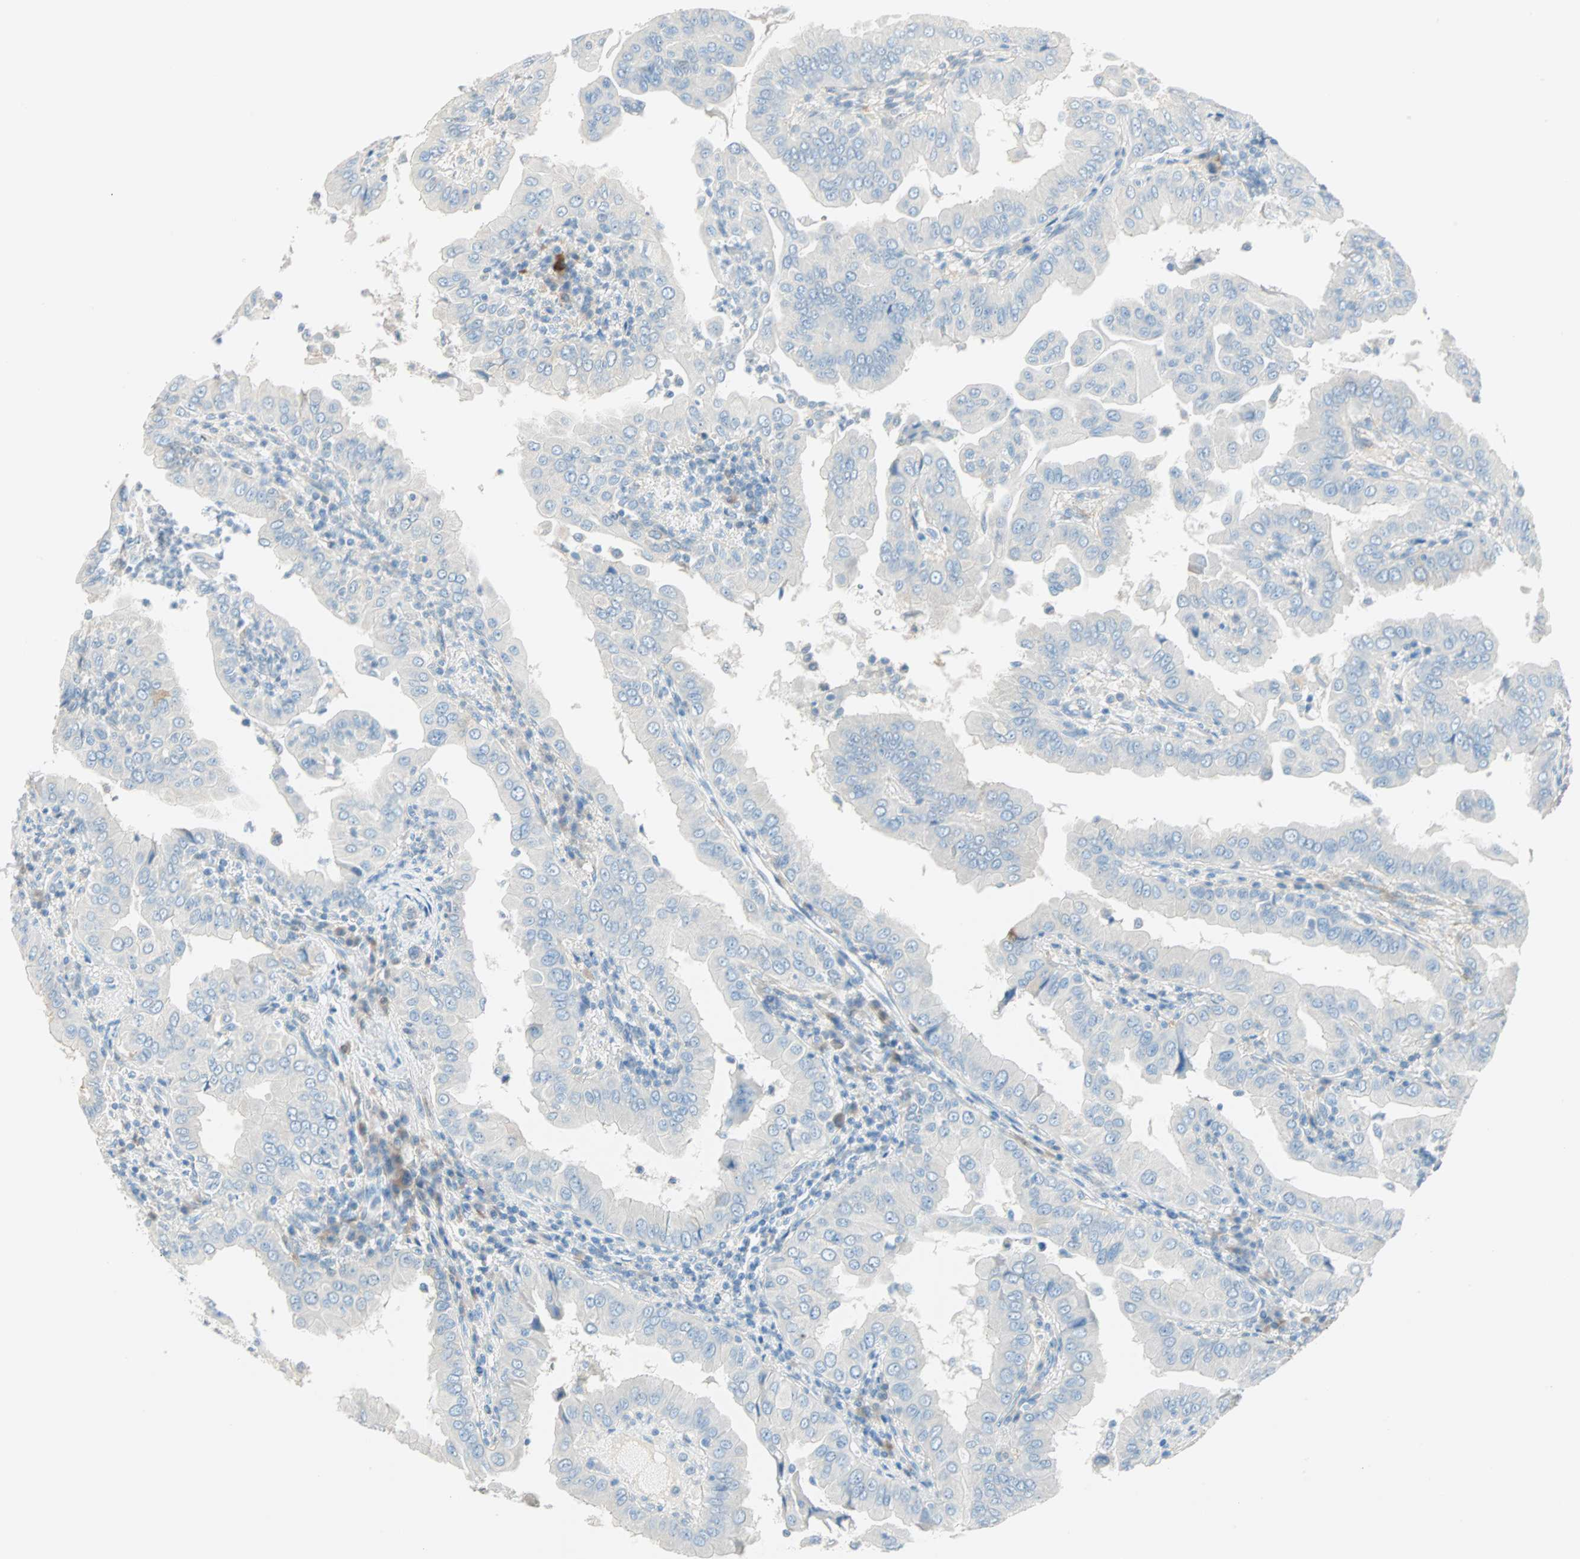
{"staining": {"intensity": "negative", "quantity": "none", "location": "none"}, "tissue": "thyroid cancer", "cell_type": "Tumor cells", "image_type": "cancer", "snomed": [{"axis": "morphology", "description": "Papillary adenocarcinoma, NOS"}, {"axis": "topography", "description": "Thyroid gland"}], "caption": "Immunohistochemistry image of neoplastic tissue: human thyroid cancer (papillary adenocarcinoma) stained with DAB (3,3'-diaminobenzidine) shows no significant protein positivity in tumor cells.", "gene": "ATF6", "patient": {"sex": "male", "age": 20}}